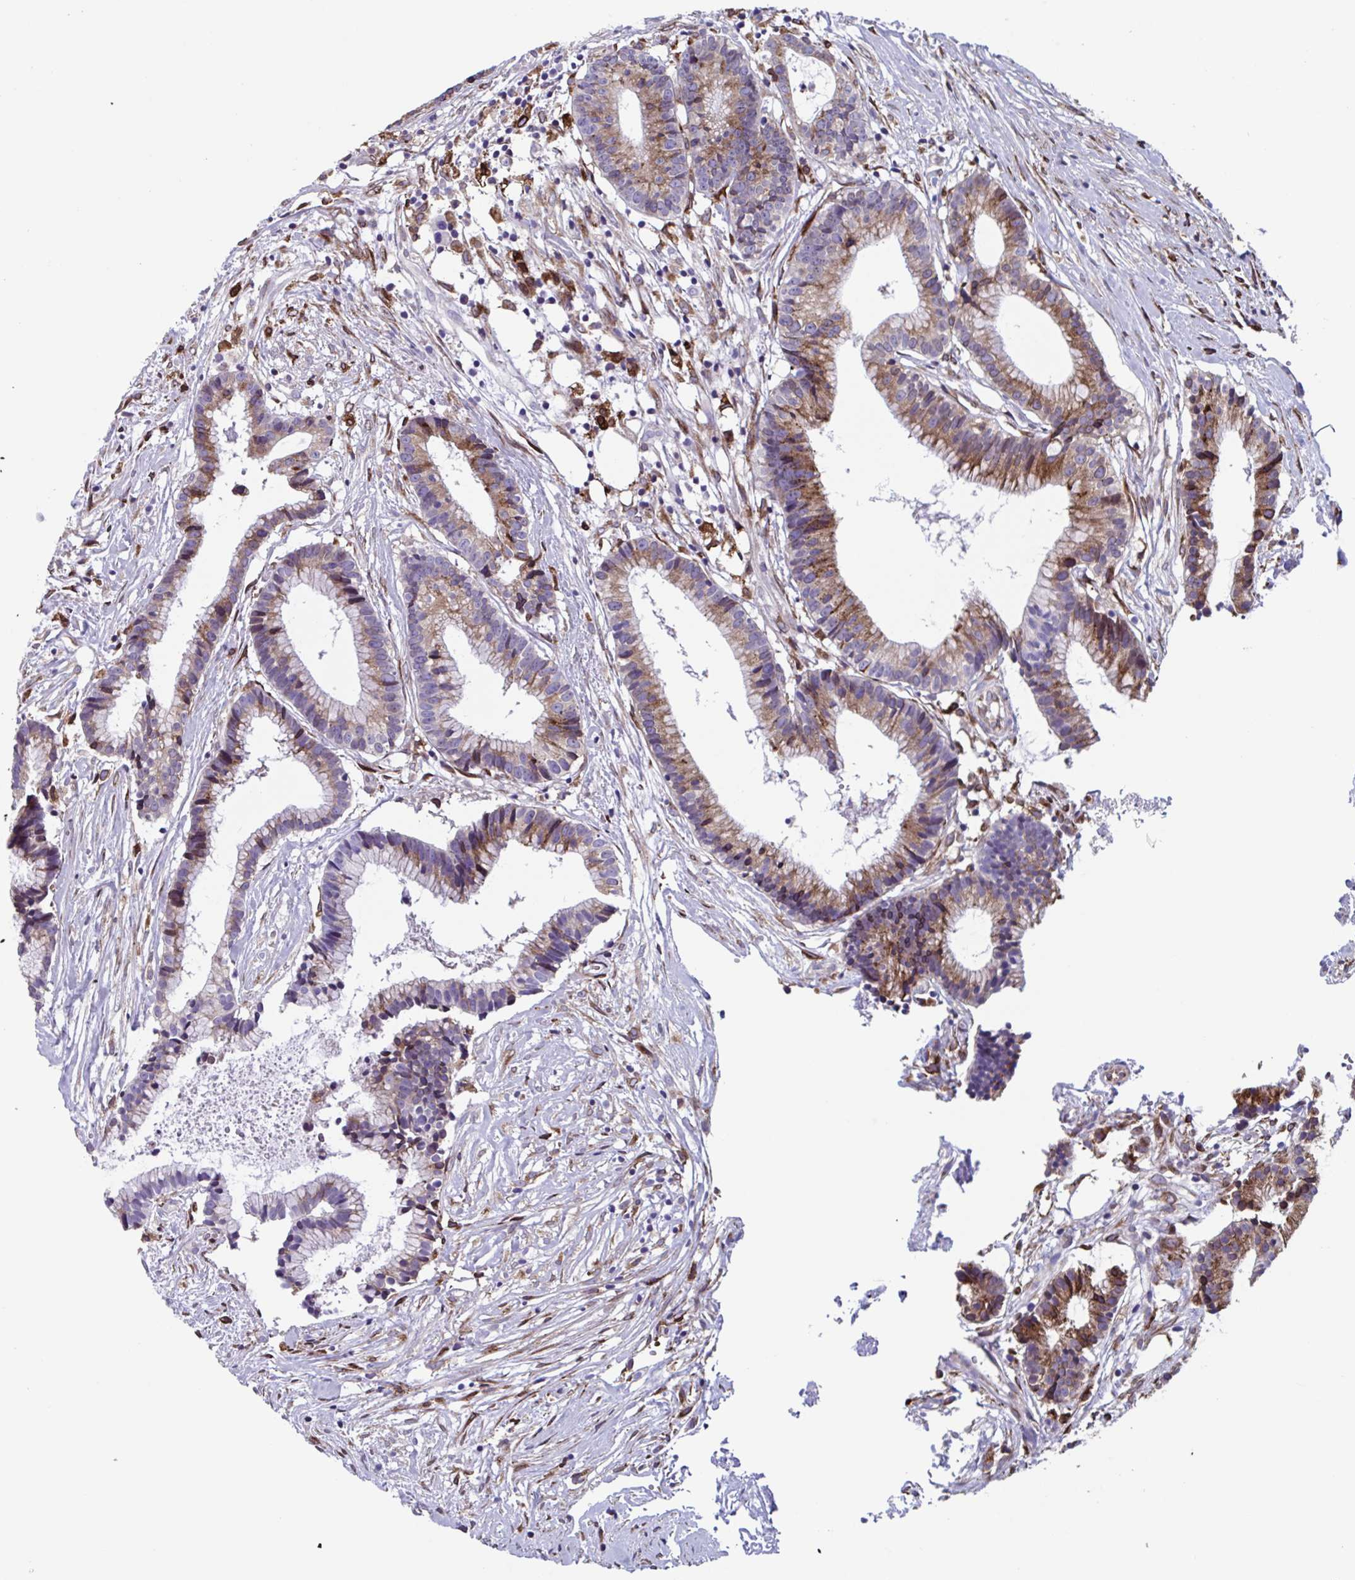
{"staining": {"intensity": "moderate", "quantity": ">75%", "location": "cytoplasmic/membranous"}, "tissue": "colorectal cancer", "cell_type": "Tumor cells", "image_type": "cancer", "snomed": [{"axis": "morphology", "description": "Adenocarcinoma, NOS"}, {"axis": "topography", "description": "Colon"}], "caption": "Immunohistochemistry (IHC) histopathology image of neoplastic tissue: colorectal cancer (adenocarcinoma) stained using IHC reveals medium levels of moderate protein expression localized specifically in the cytoplasmic/membranous of tumor cells, appearing as a cytoplasmic/membranous brown color.", "gene": "RFK", "patient": {"sex": "female", "age": 78}}